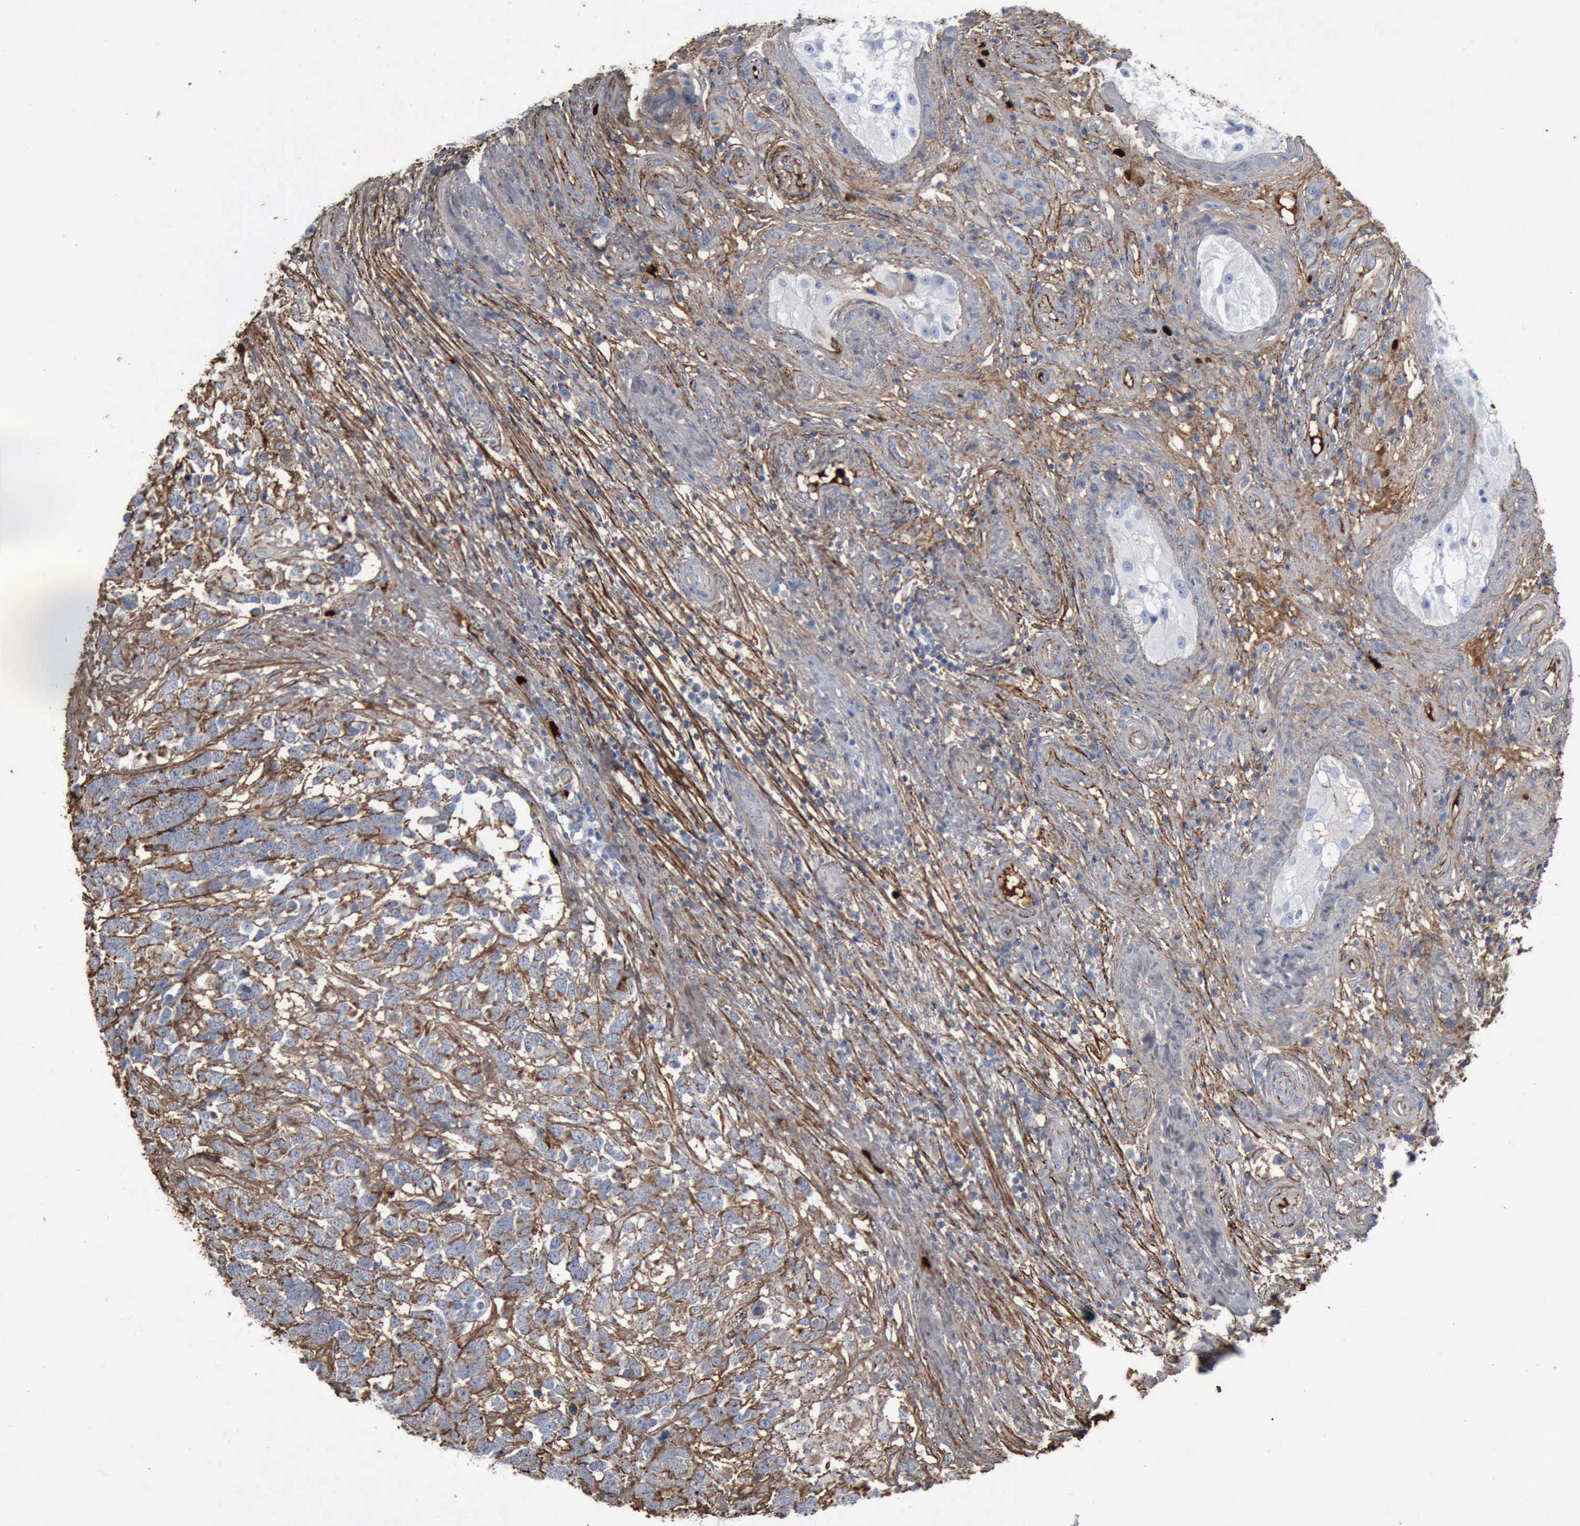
{"staining": {"intensity": "moderate", "quantity": "25%-75%", "location": "cytoplasmic/membranous"}, "tissue": "testis cancer", "cell_type": "Tumor cells", "image_type": "cancer", "snomed": [{"axis": "morphology", "description": "Carcinoma, Embryonal, NOS"}, {"axis": "topography", "description": "Testis"}], "caption": "An immunohistochemistry micrograph of tumor tissue is shown. Protein staining in brown shows moderate cytoplasmic/membranous positivity in testis cancer within tumor cells. The staining is performed using DAB (3,3'-diaminobenzidine) brown chromogen to label protein expression. The nuclei are counter-stained blue using hematoxylin.", "gene": "FN1", "patient": {"sex": "male", "age": 26}}